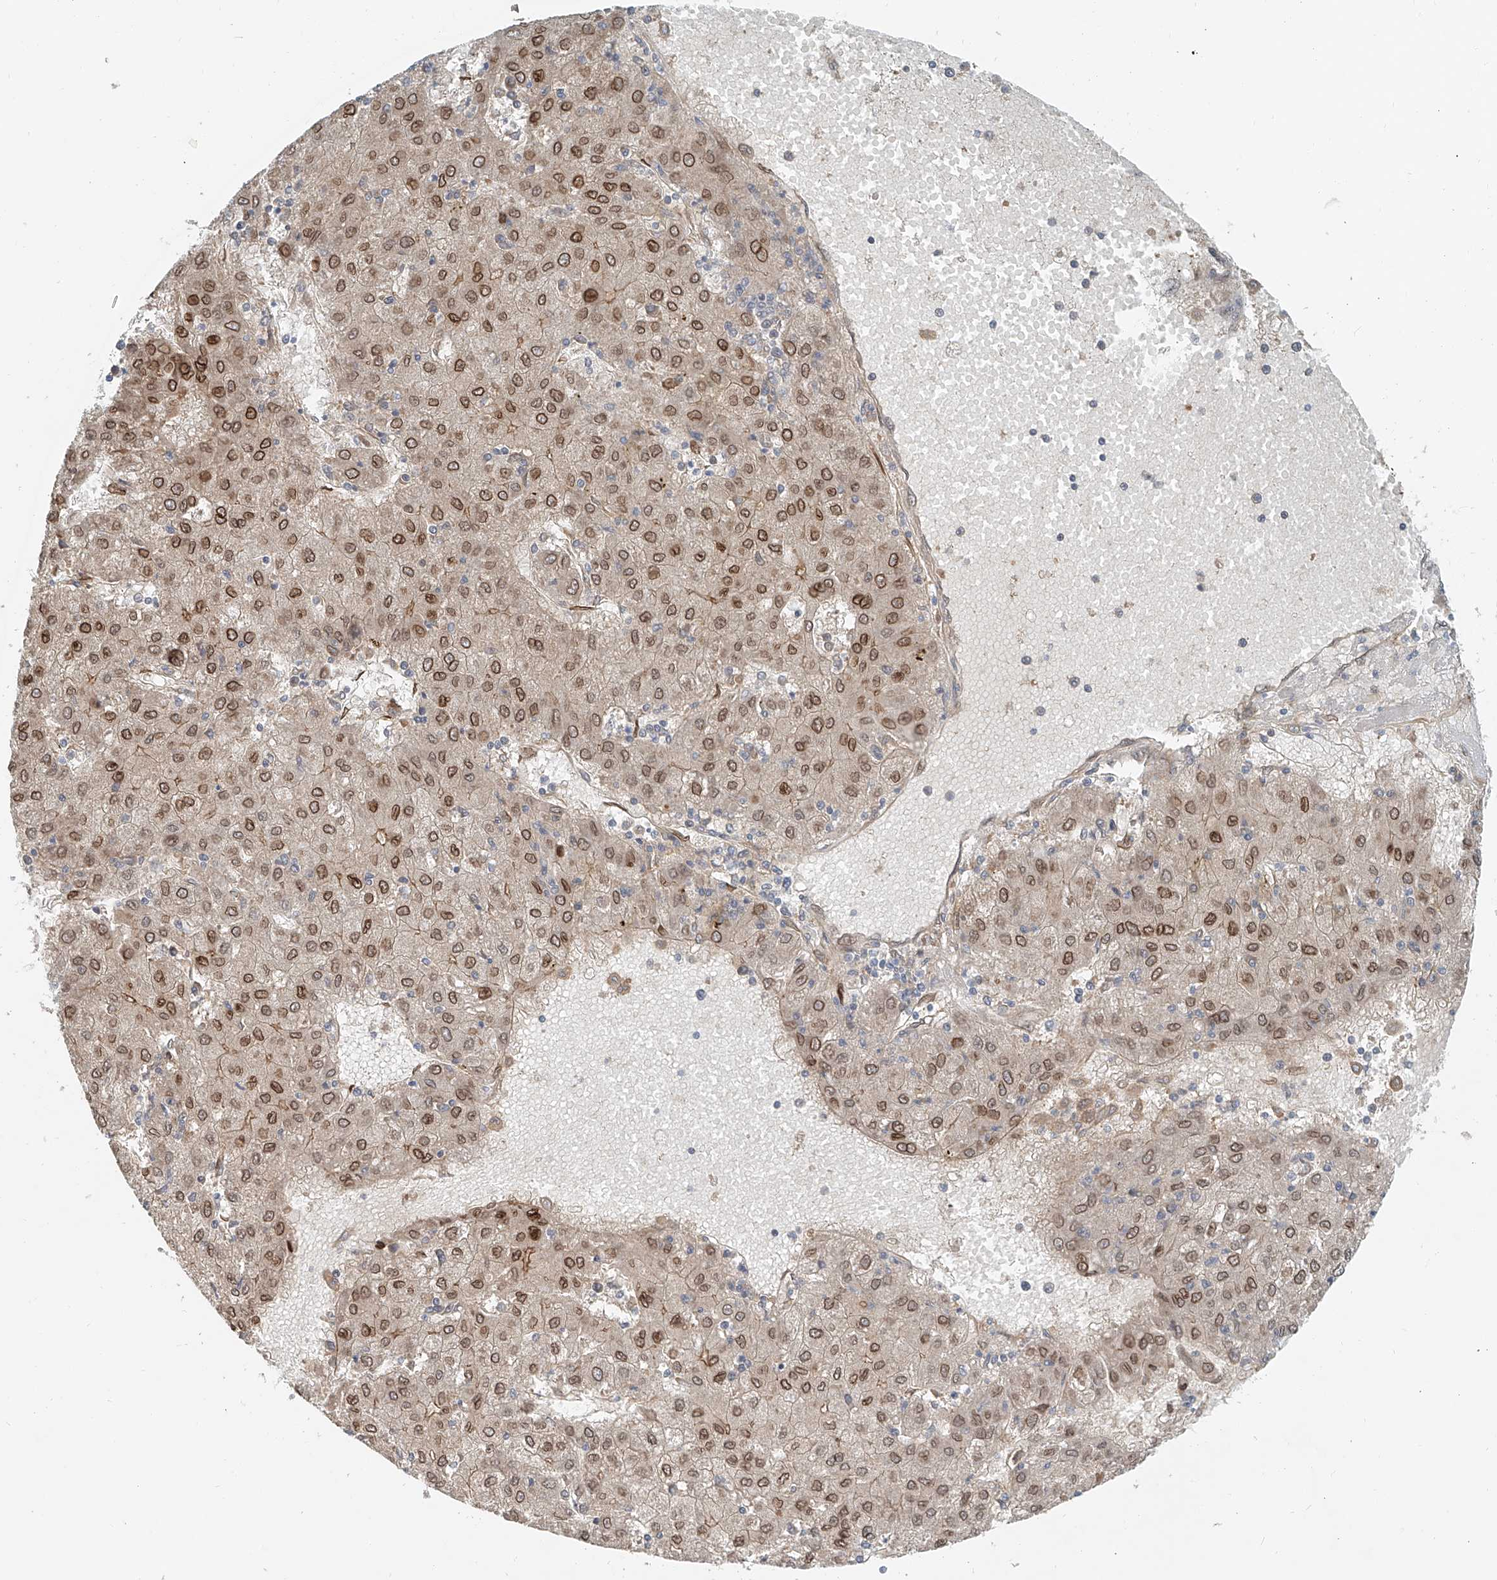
{"staining": {"intensity": "moderate", "quantity": ">75%", "location": "nuclear"}, "tissue": "liver cancer", "cell_type": "Tumor cells", "image_type": "cancer", "snomed": [{"axis": "morphology", "description": "Carcinoma, Hepatocellular, NOS"}, {"axis": "topography", "description": "Liver"}], "caption": "Human liver cancer (hepatocellular carcinoma) stained with a protein marker shows moderate staining in tumor cells.", "gene": "SASH1", "patient": {"sex": "male", "age": 72}}